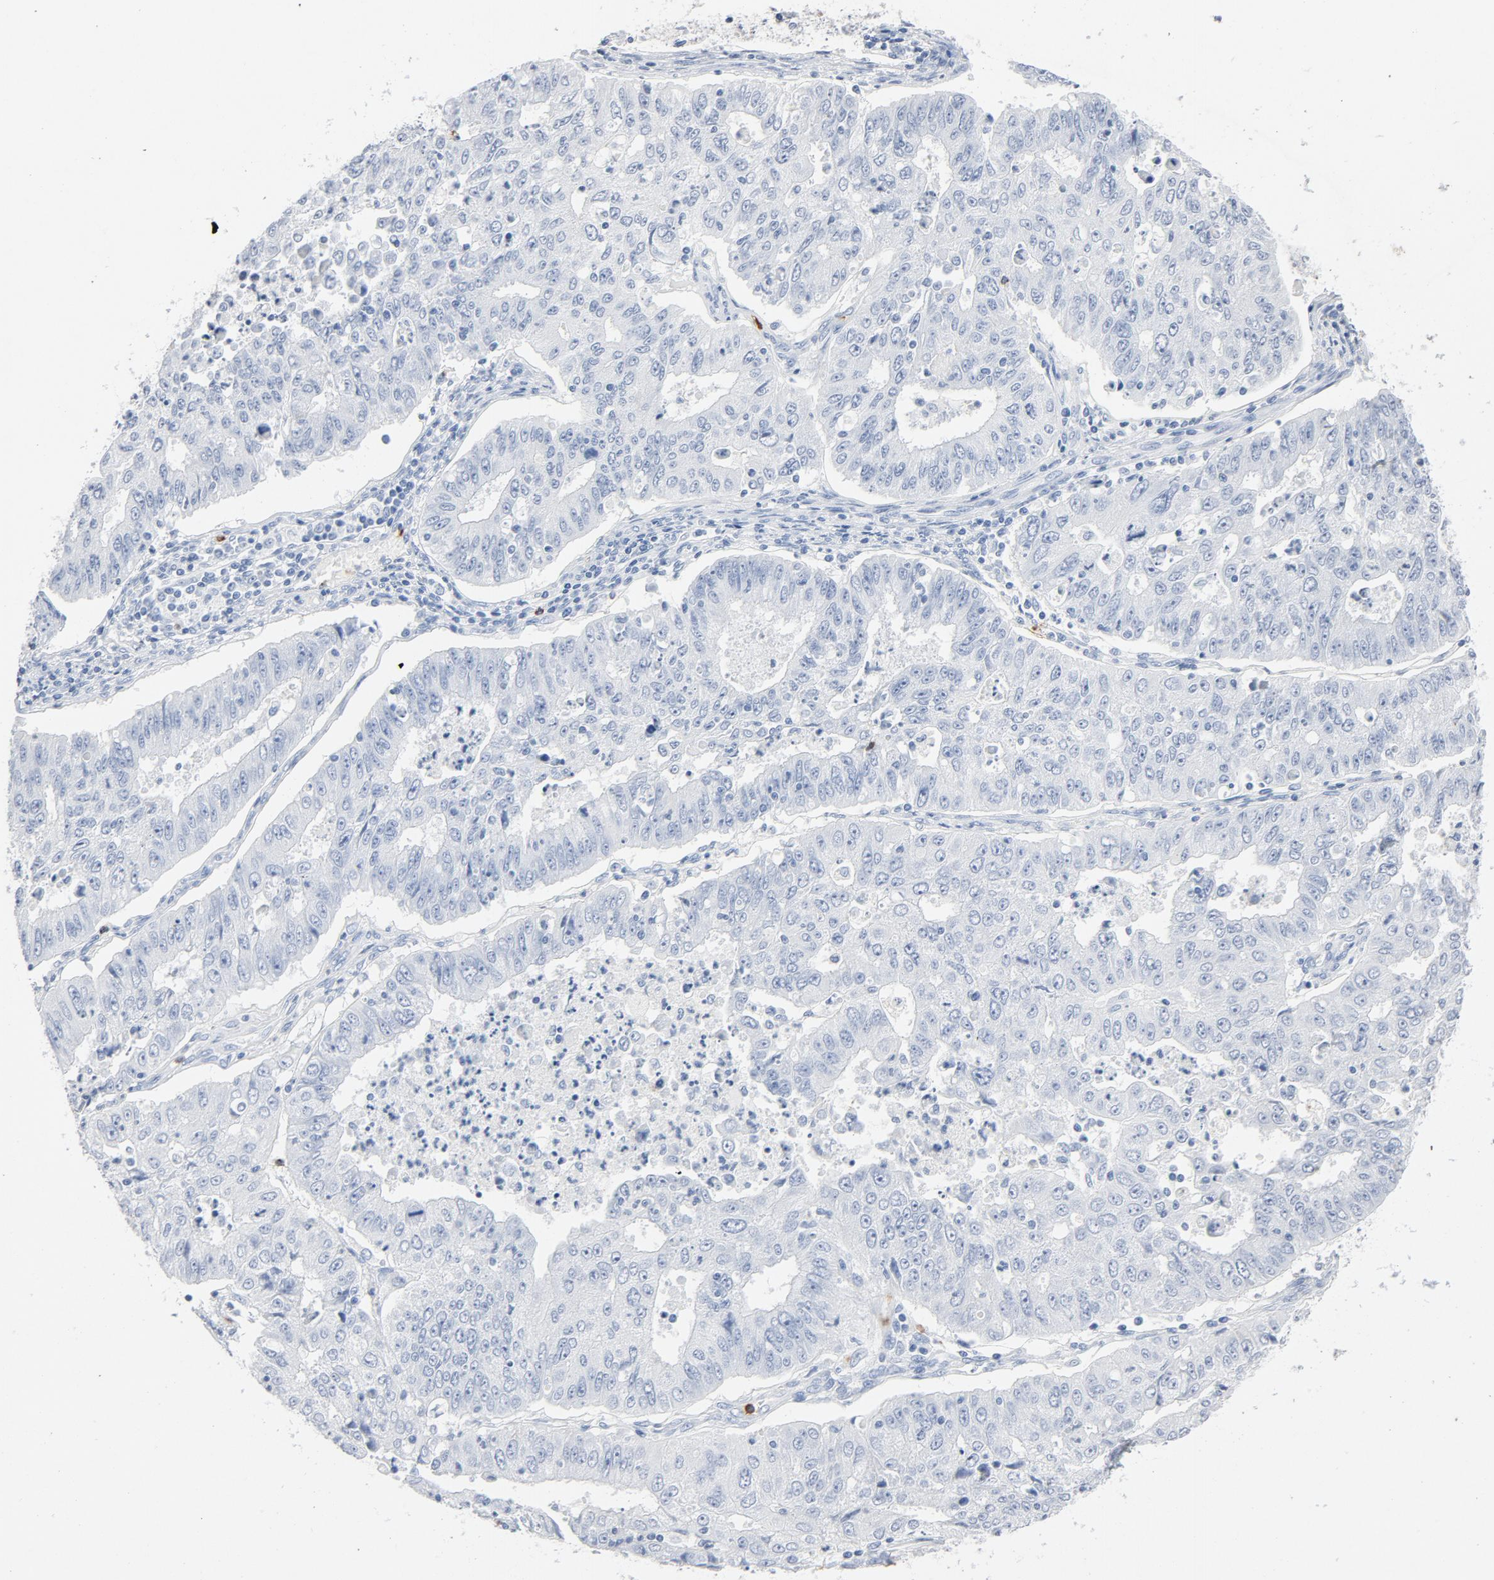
{"staining": {"intensity": "moderate", "quantity": "<25%", "location": "cytoplasmic/membranous"}, "tissue": "endometrial cancer", "cell_type": "Tumor cells", "image_type": "cancer", "snomed": [{"axis": "morphology", "description": "Adenocarcinoma, NOS"}, {"axis": "topography", "description": "Endometrium"}], "caption": "DAB immunohistochemical staining of endometrial cancer demonstrates moderate cytoplasmic/membranous protein positivity in about <25% of tumor cells. The protein of interest is stained brown, and the nuclei are stained in blue (DAB (3,3'-diaminobenzidine) IHC with brightfield microscopy, high magnification).", "gene": "PTPRB", "patient": {"sex": "female", "age": 42}}